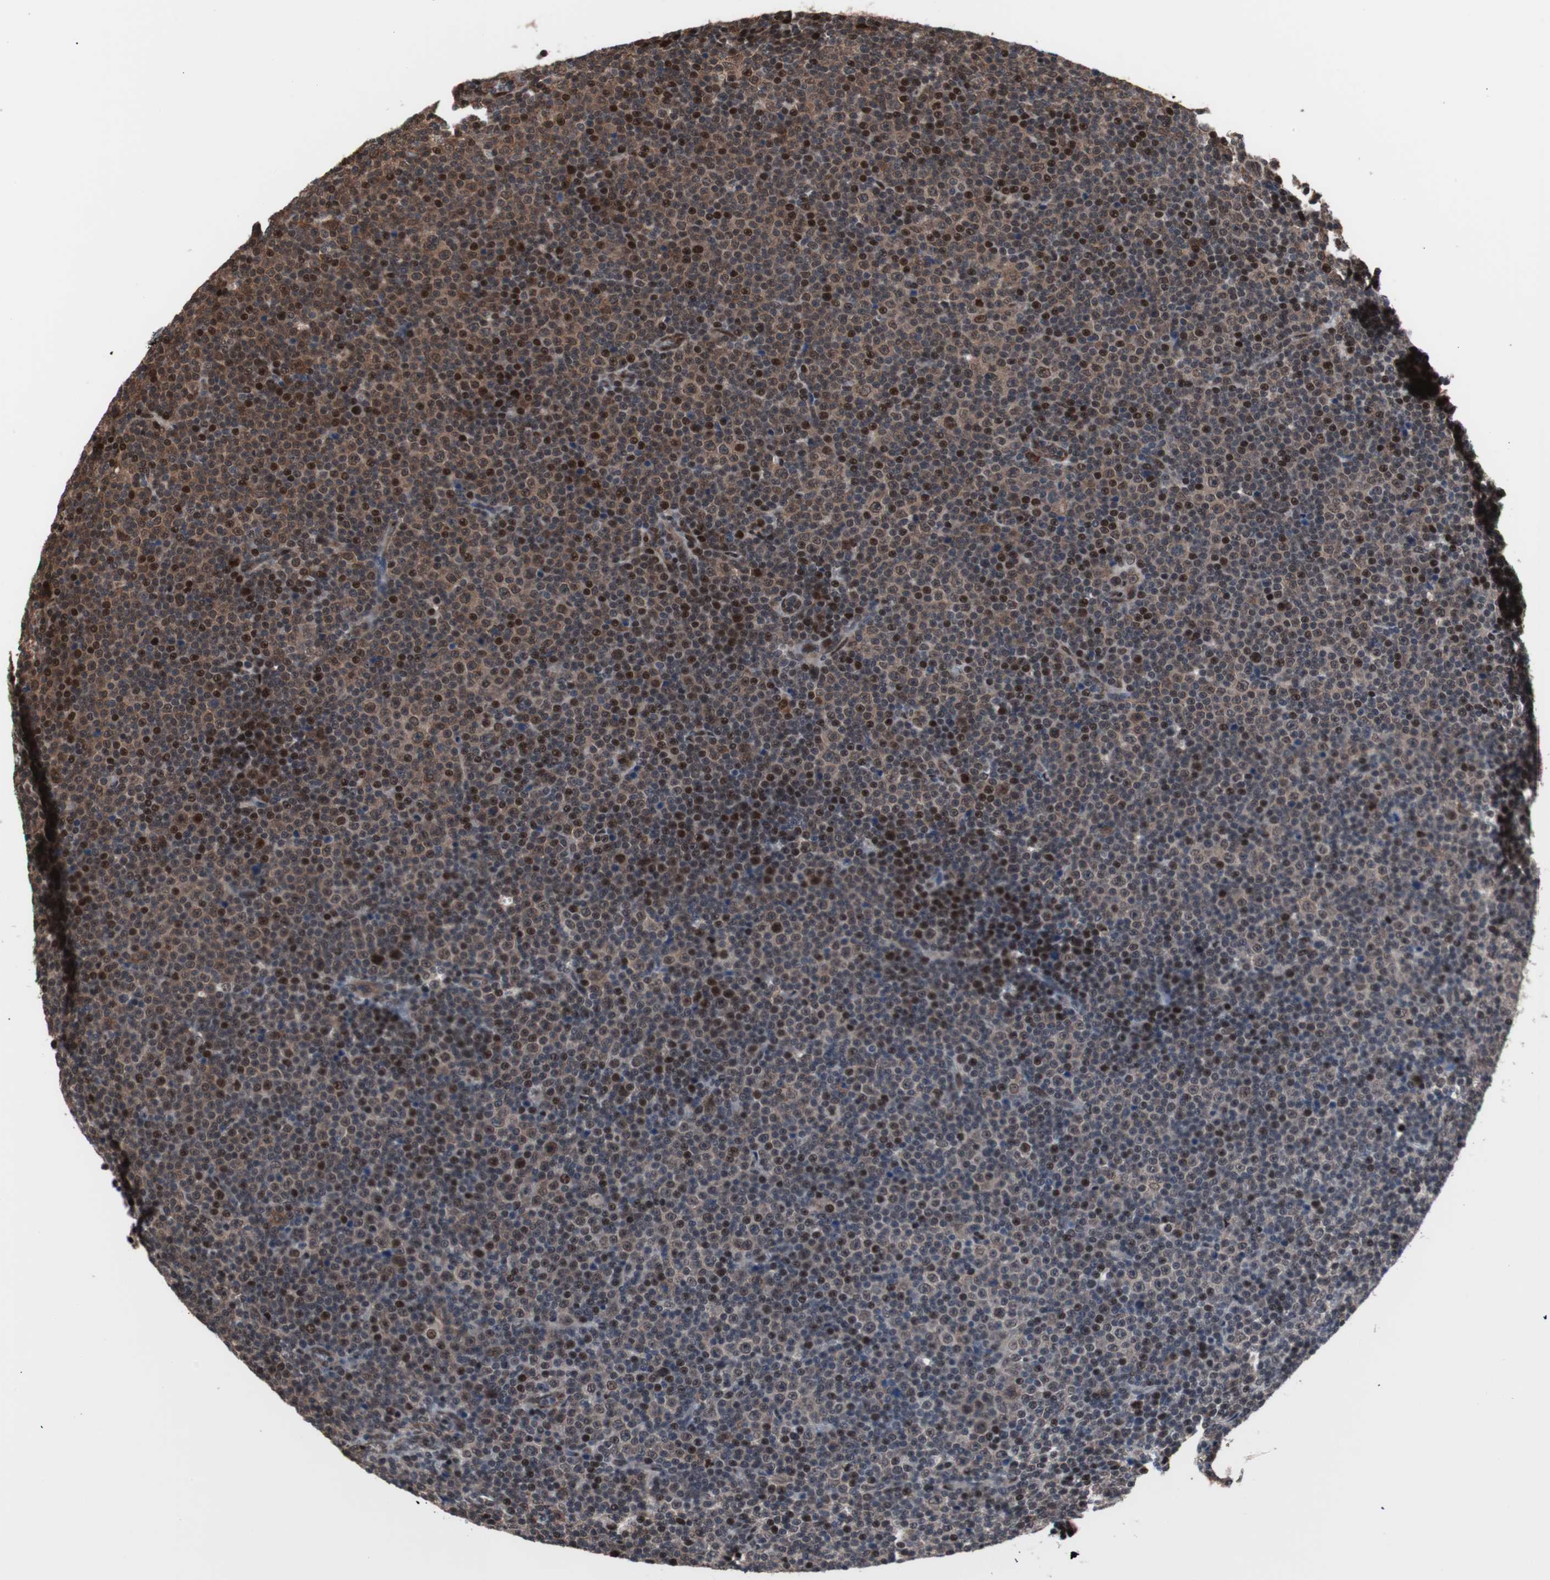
{"staining": {"intensity": "strong", "quantity": ">75%", "location": "nuclear"}, "tissue": "lymphoma", "cell_type": "Tumor cells", "image_type": "cancer", "snomed": [{"axis": "morphology", "description": "Malignant lymphoma, non-Hodgkin's type, Low grade"}, {"axis": "topography", "description": "Lymph node"}], "caption": "Low-grade malignant lymphoma, non-Hodgkin's type stained with a brown dye exhibits strong nuclear positive expression in about >75% of tumor cells.", "gene": "POGZ", "patient": {"sex": "female", "age": 67}}